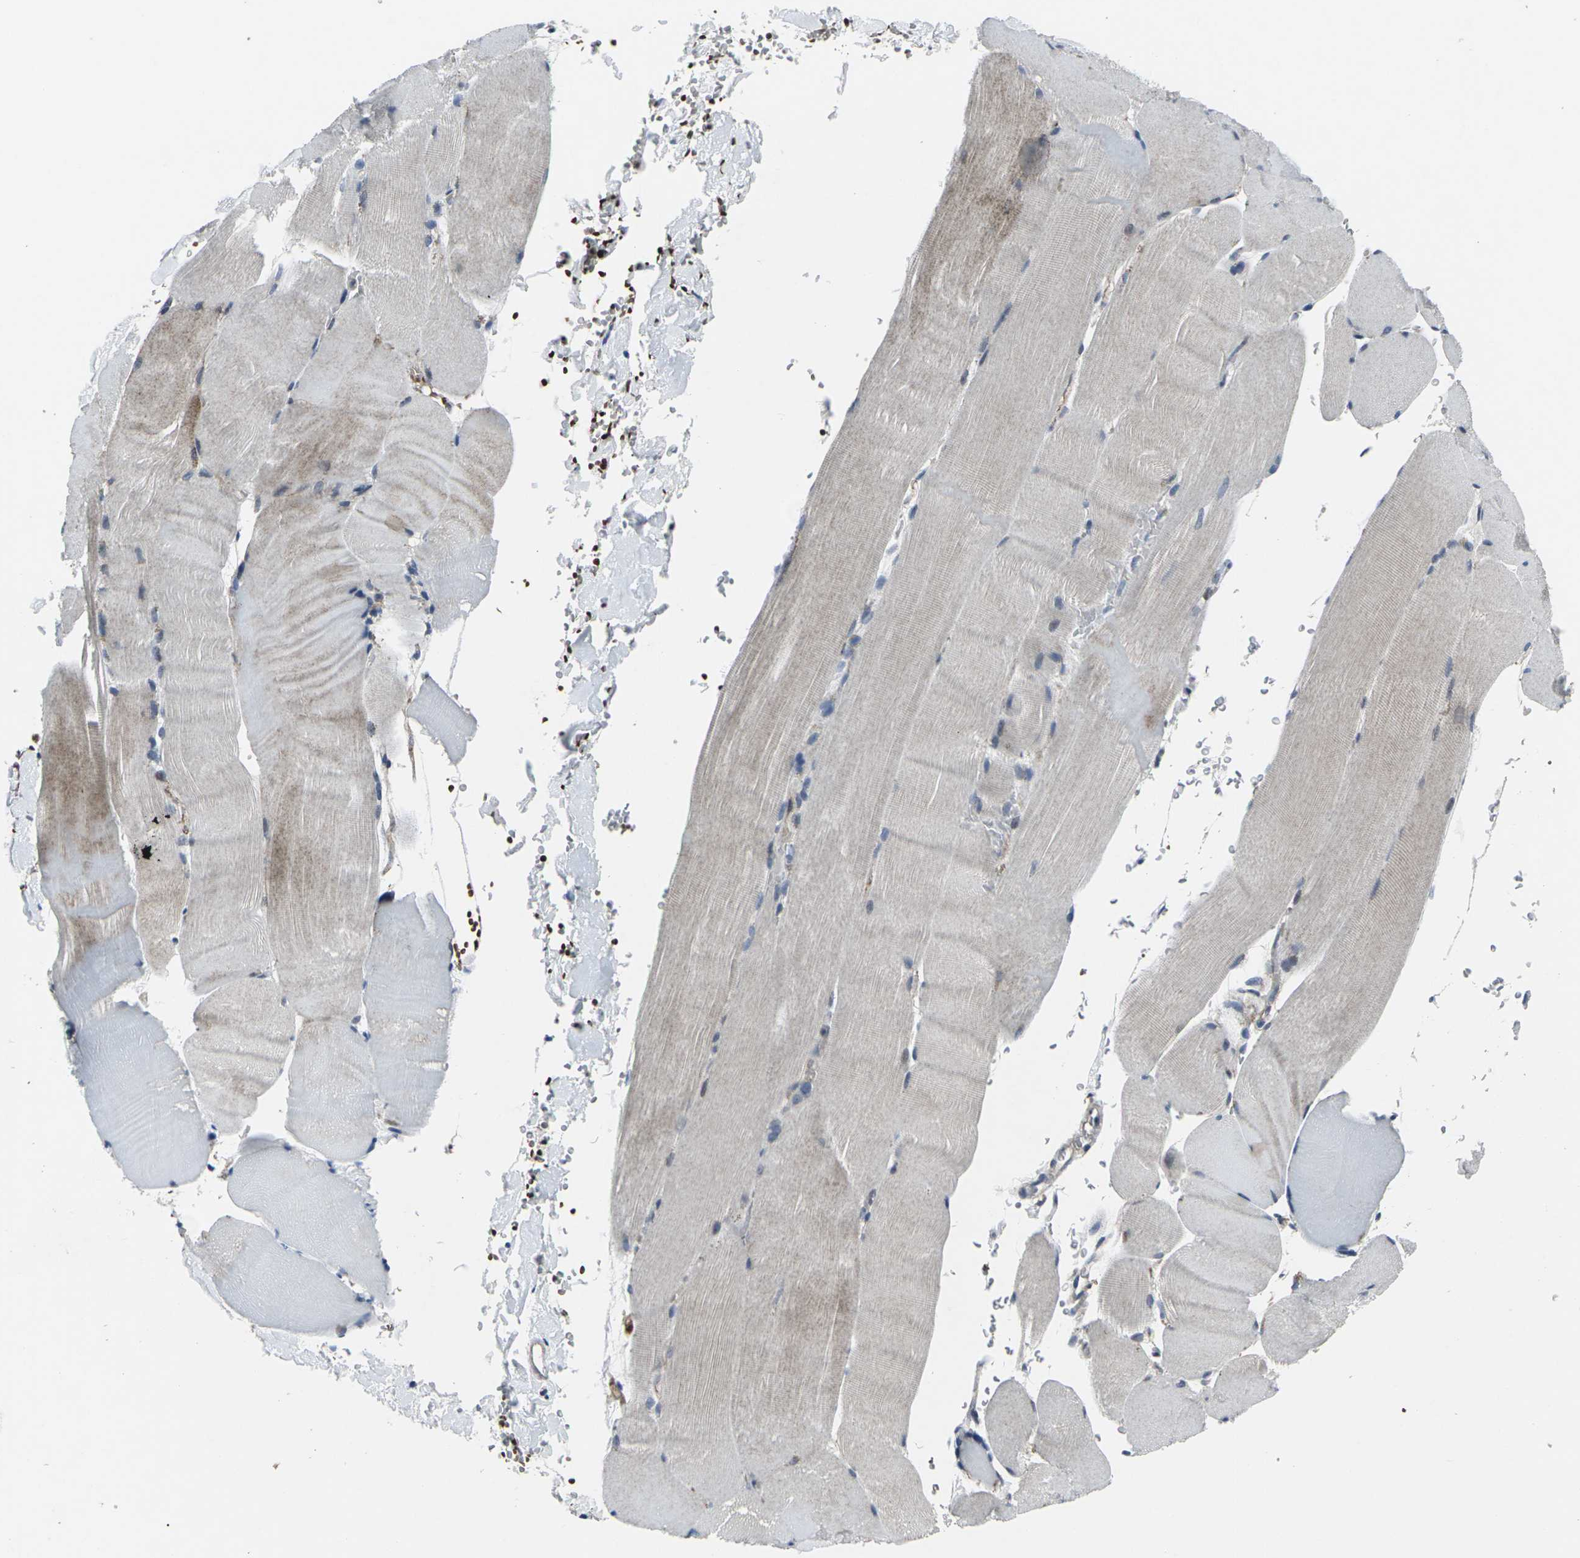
{"staining": {"intensity": "weak", "quantity": "25%-75%", "location": "cytoplasmic/membranous"}, "tissue": "skeletal muscle", "cell_type": "Myocytes", "image_type": "normal", "snomed": [{"axis": "morphology", "description": "Normal tissue, NOS"}, {"axis": "topography", "description": "Skin"}, {"axis": "topography", "description": "Skeletal muscle"}], "caption": "DAB (3,3'-diaminobenzidine) immunohistochemical staining of benign skeletal muscle demonstrates weak cytoplasmic/membranous protein expression in about 25%-75% of myocytes.", "gene": "STAT4", "patient": {"sex": "male", "age": 83}}